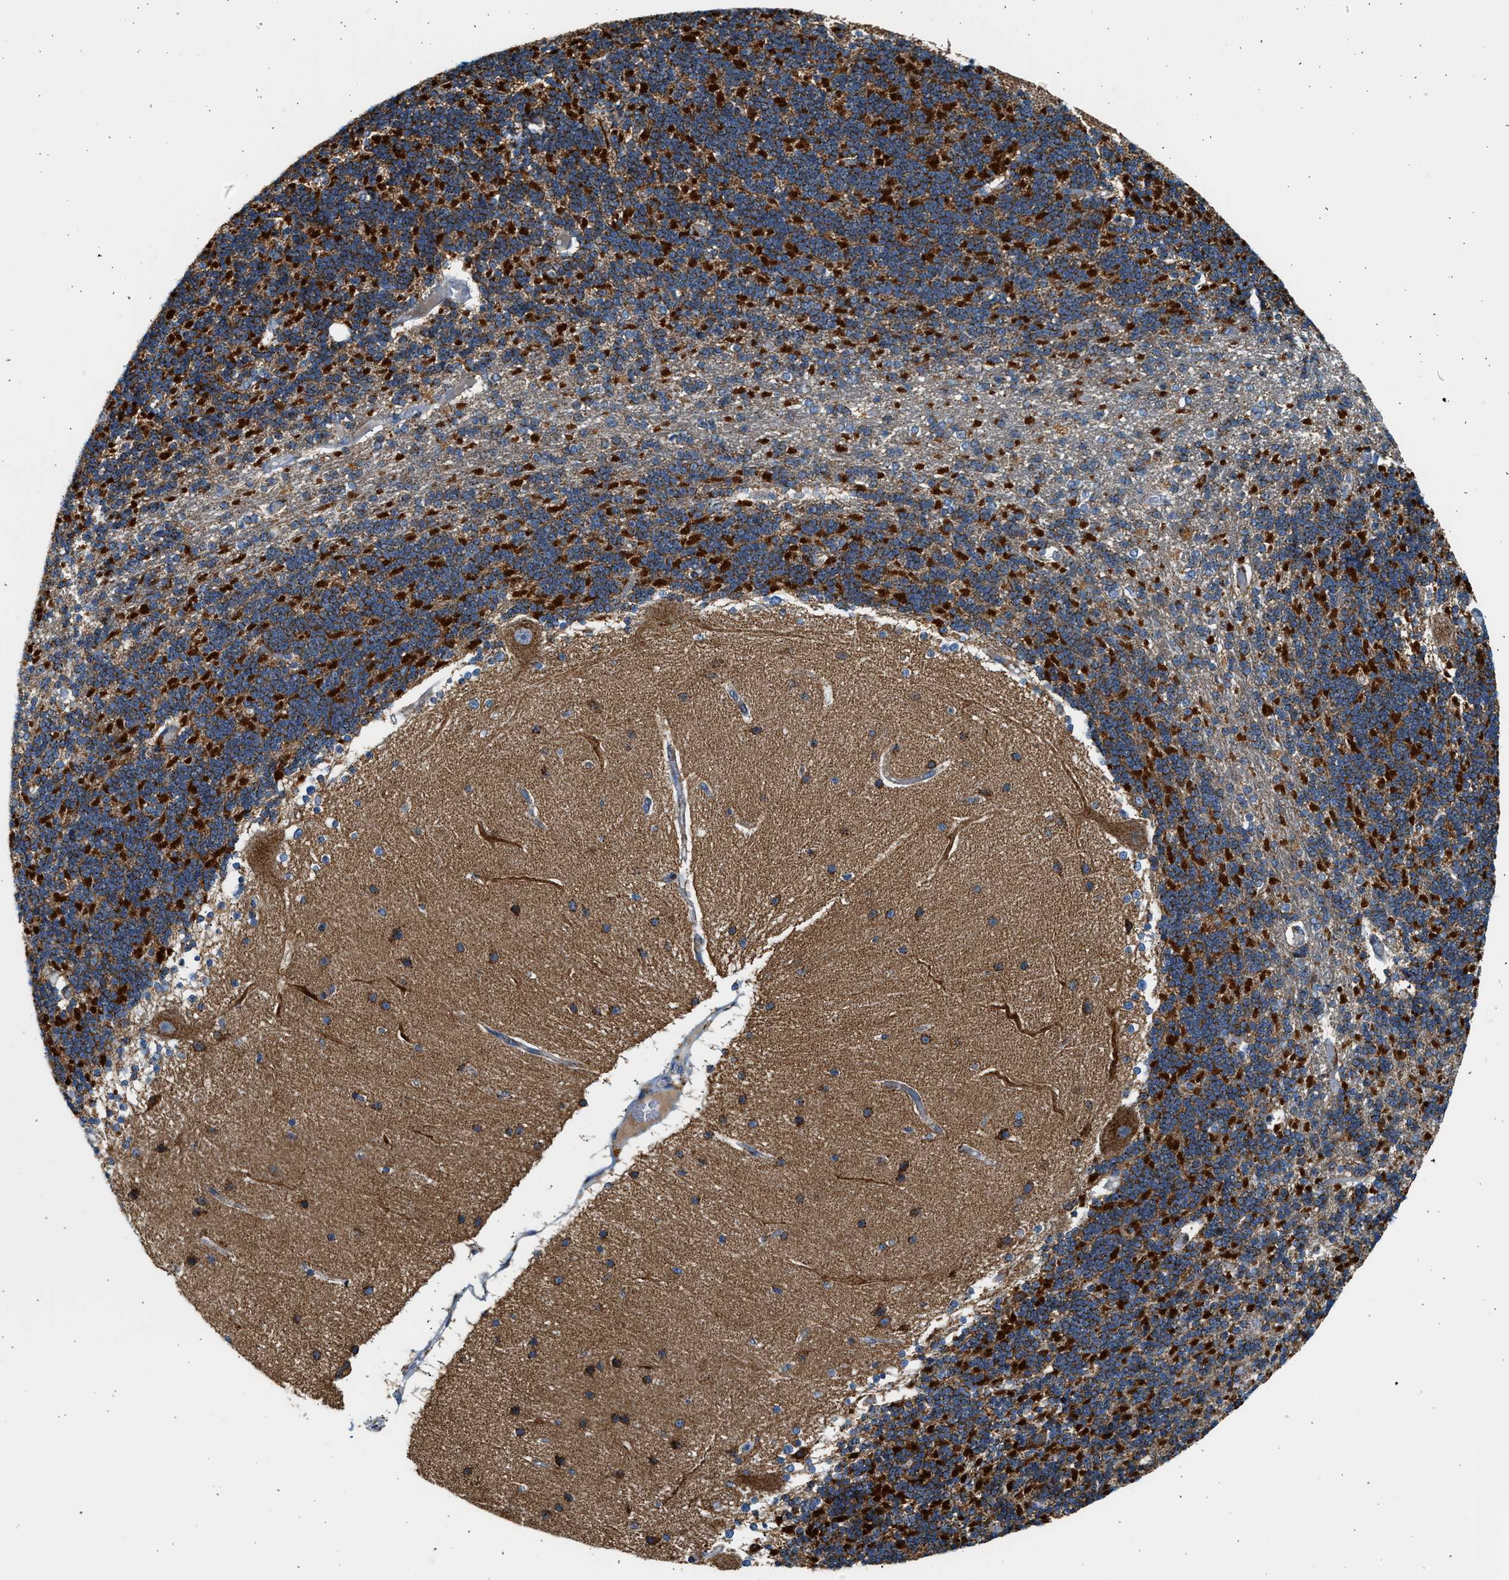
{"staining": {"intensity": "strong", "quantity": "25%-75%", "location": "cytoplasmic/membranous"}, "tissue": "cerebellum", "cell_type": "Cells in granular layer", "image_type": "normal", "snomed": [{"axis": "morphology", "description": "Normal tissue, NOS"}, {"axis": "topography", "description": "Cerebellum"}], "caption": "IHC of normal human cerebellum exhibits high levels of strong cytoplasmic/membranous expression in approximately 25%-75% of cells in granular layer. The protein of interest is shown in brown color, while the nuclei are stained blue.", "gene": "KCNMB3", "patient": {"sex": "female", "age": 54}}